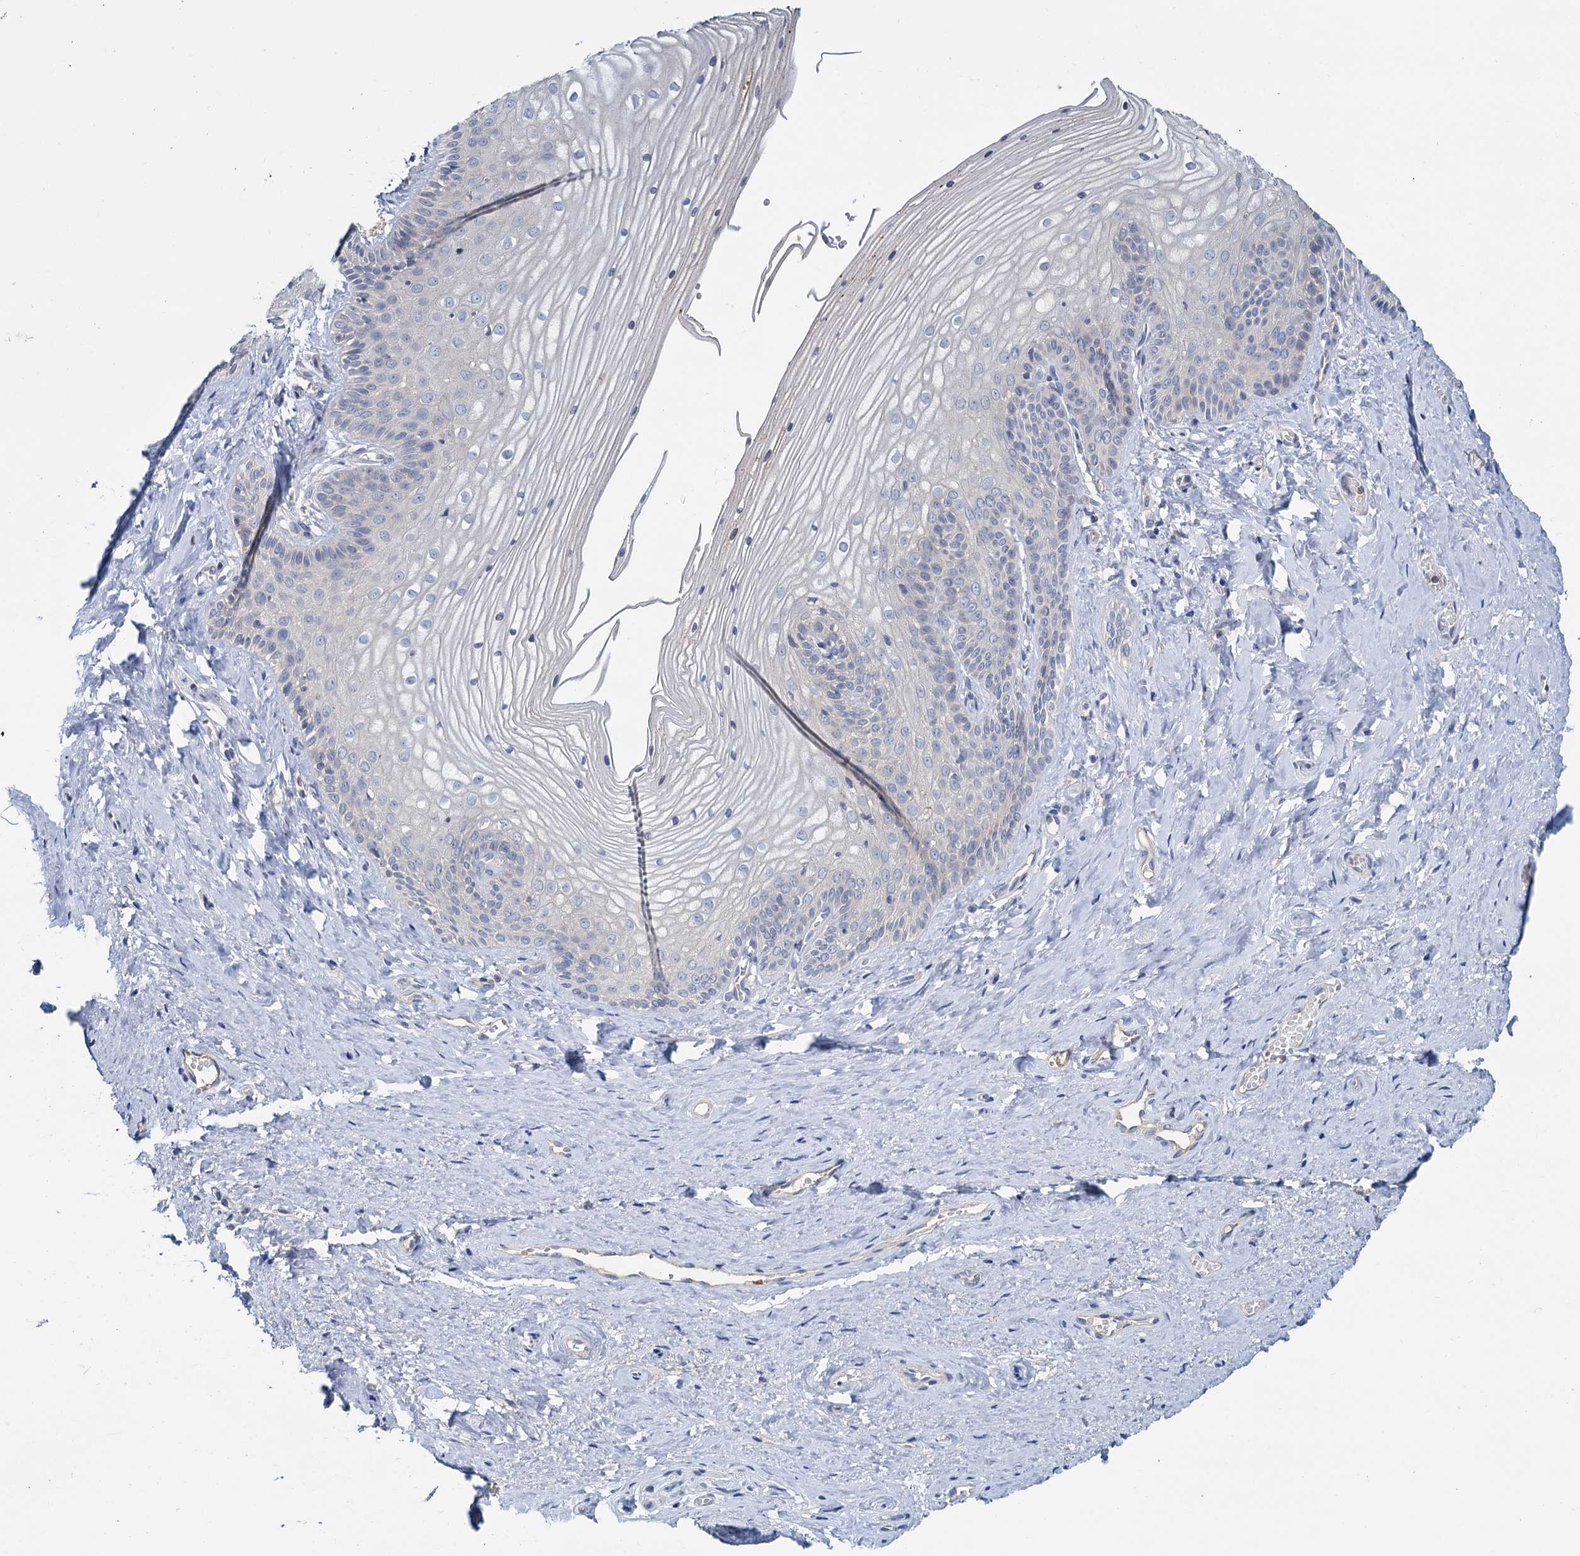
{"staining": {"intensity": "negative", "quantity": "none", "location": "none"}, "tissue": "vagina", "cell_type": "Squamous epithelial cells", "image_type": "normal", "snomed": [{"axis": "morphology", "description": "Normal tissue, NOS"}, {"axis": "topography", "description": "Vagina"}, {"axis": "topography", "description": "Cervix"}], "caption": "High magnification brightfield microscopy of unremarkable vagina stained with DAB (3,3'-diaminobenzidine) (brown) and counterstained with hematoxylin (blue): squamous epithelial cells show no significant positivity.", "gene": "ACSM3", "patient": {"sex": "female", "age": 40}}